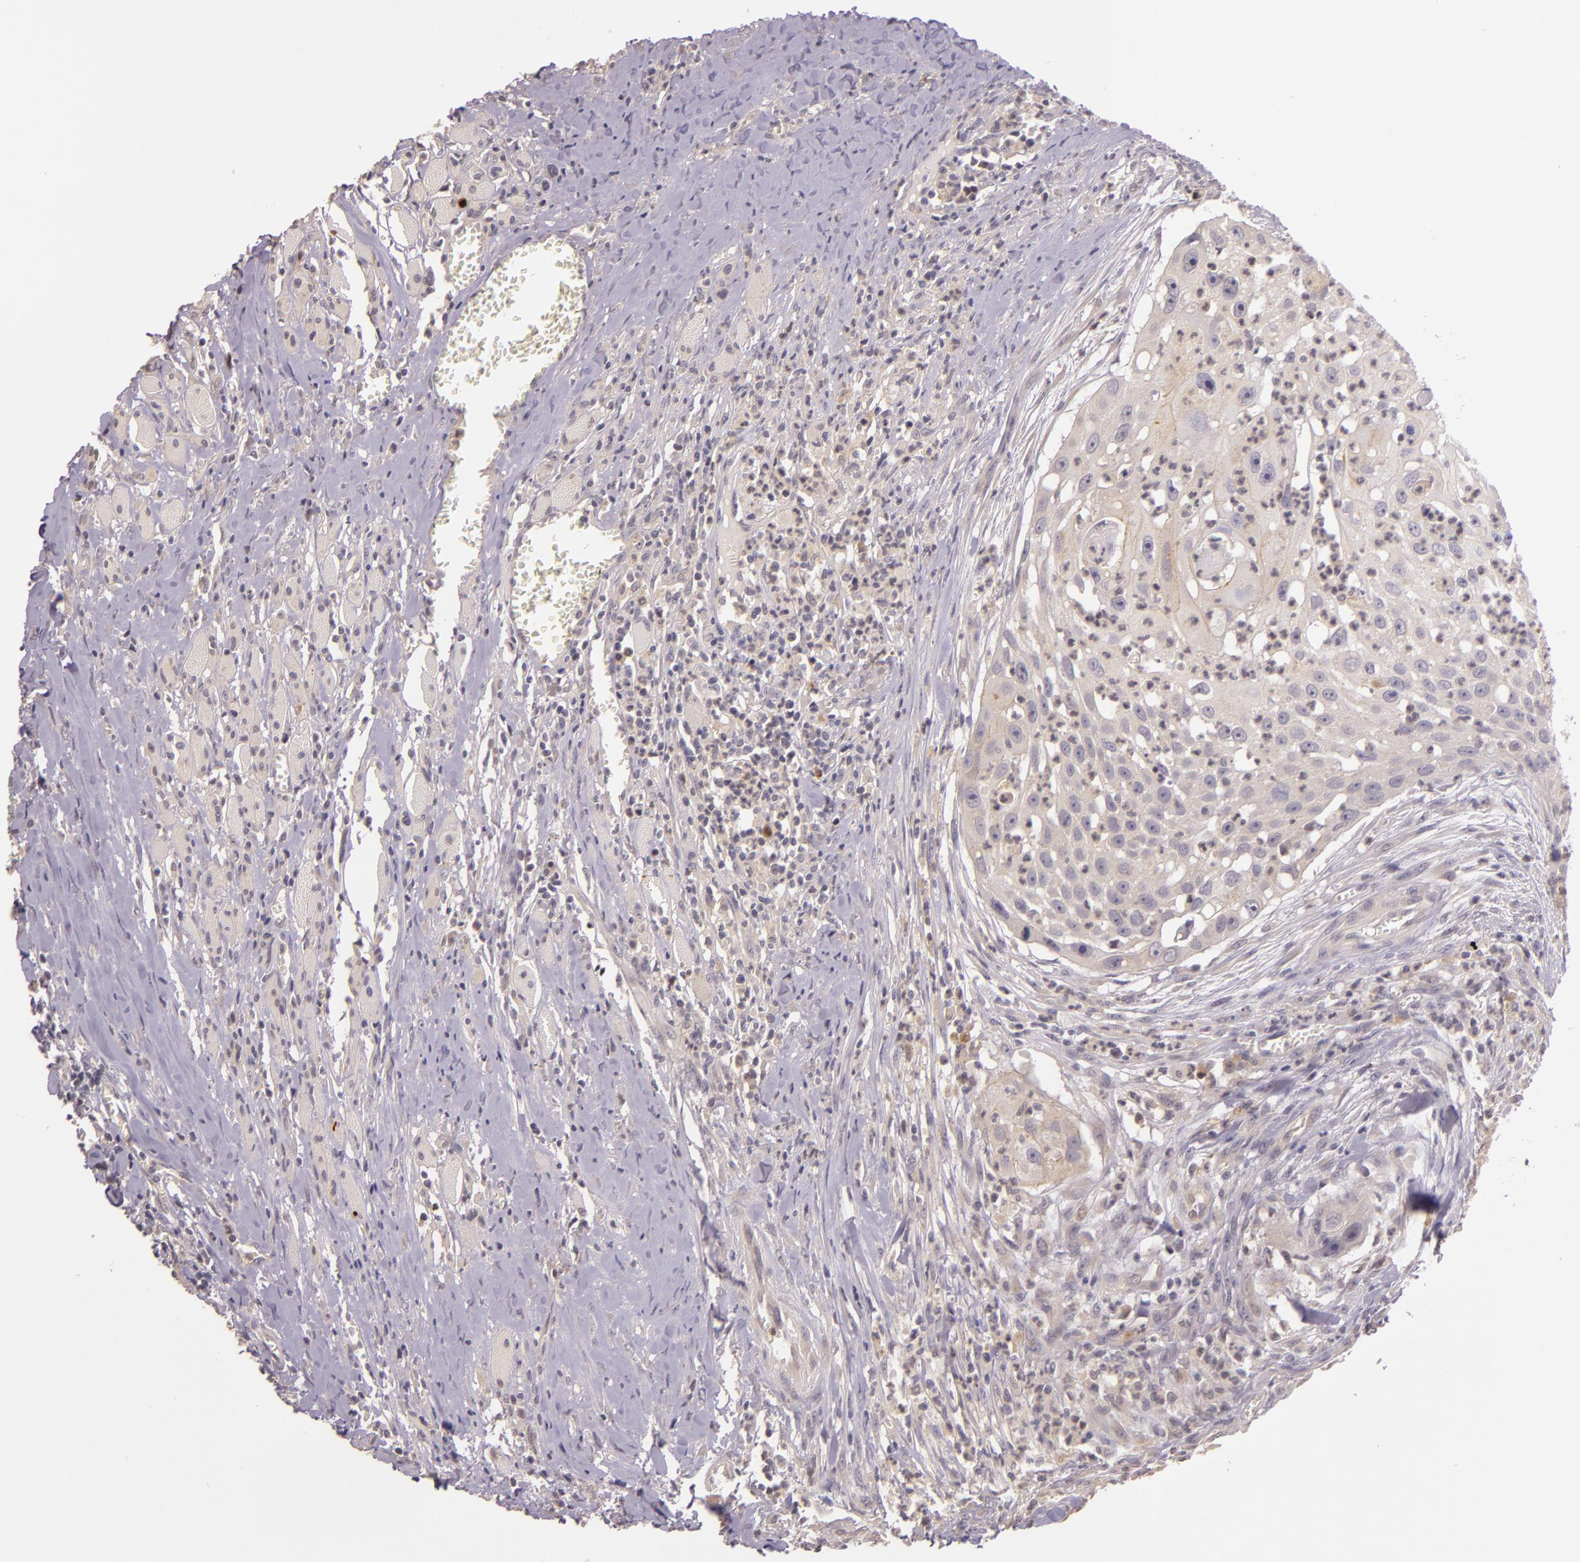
{"staining": {"intensity": "weak", "quantity": "25%-75%", "location": "cytoplasmic/membranous"}, "tissue": "head and neck cancer", "cell_type": "Tumor cells", "image_type": "cancer", "snomed": [{"axis": "morphology", "description": "Squamous cell carcinoma, NOS"}, {"axis": "topography", "description": "Head-Neck"}], "caption": "Immunohistochemistry (DAB (3,3'-diaminobenzidine)) staining of head and neck squamous cell carcinoma demonstrates weak cytoplasmic/membranous protein positivity in about 25%-75% of tumor cells.", "gene": "ARMH4", "patient": {"sex": "male", "age": 64}}